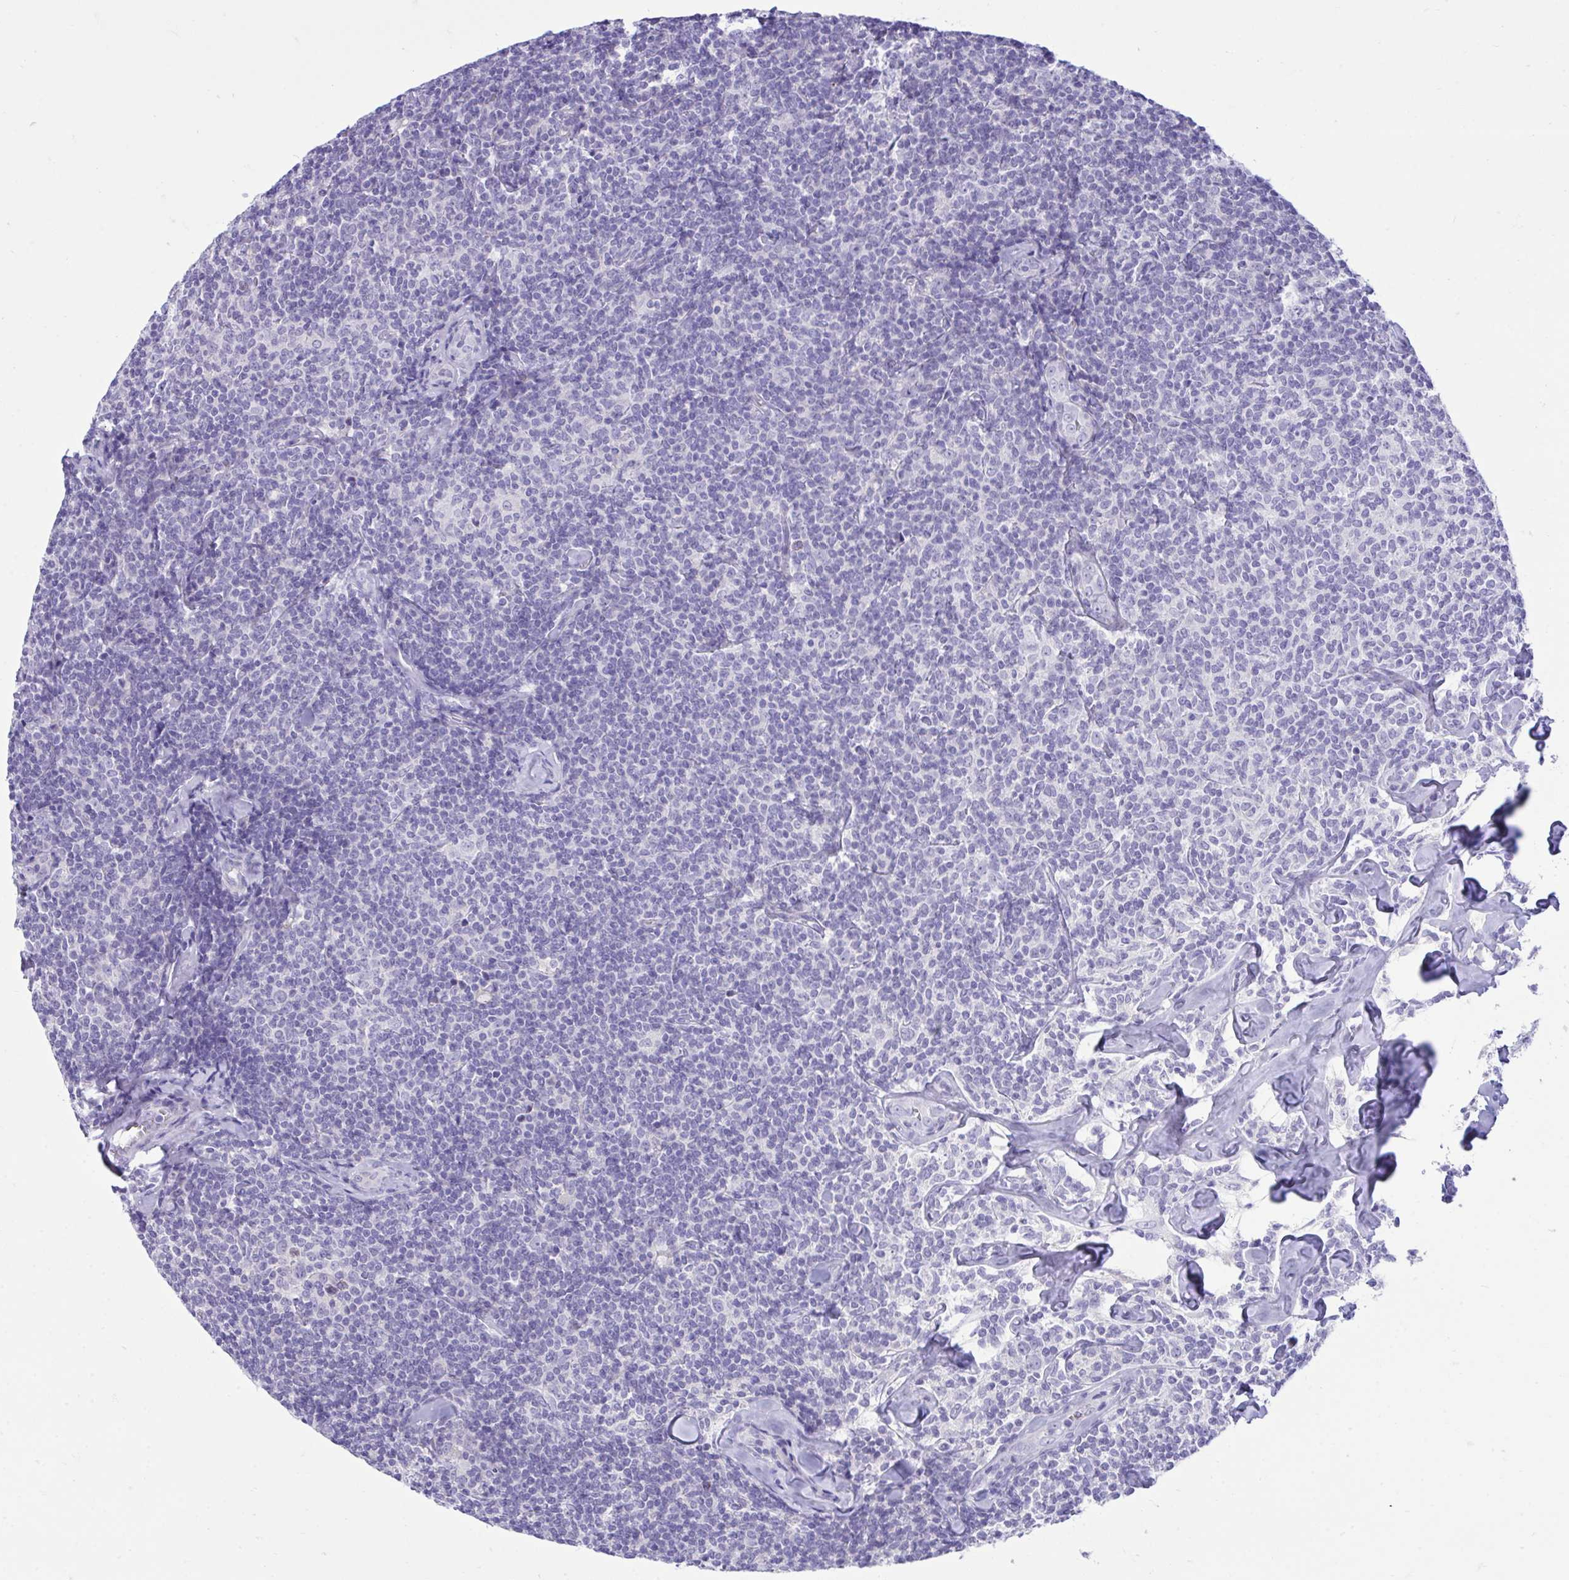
{"staining": {"intensity": "negative", "quantity": "none", "location": "none"}, "tissue": "lymphoma", "cell_type": "Tumor cells", "image_type": "cancer", "snomed": [{"axis": "morphology", "description": "Malignant lymphoma, non-Hodgkin's type, Low grade"}, {"axis": "topography", "description": "Lymph node"}], "caption": "Immunohistochemistry (IHC) micrograph of lymphoma stained for a protein (brown), which demonstrates no expression in tumor cells. (Brightfield microscopy of DAB IHC at high magnification).", "gene": "PLEKHH1", "patient": {"sex": "female", "age": 56}}